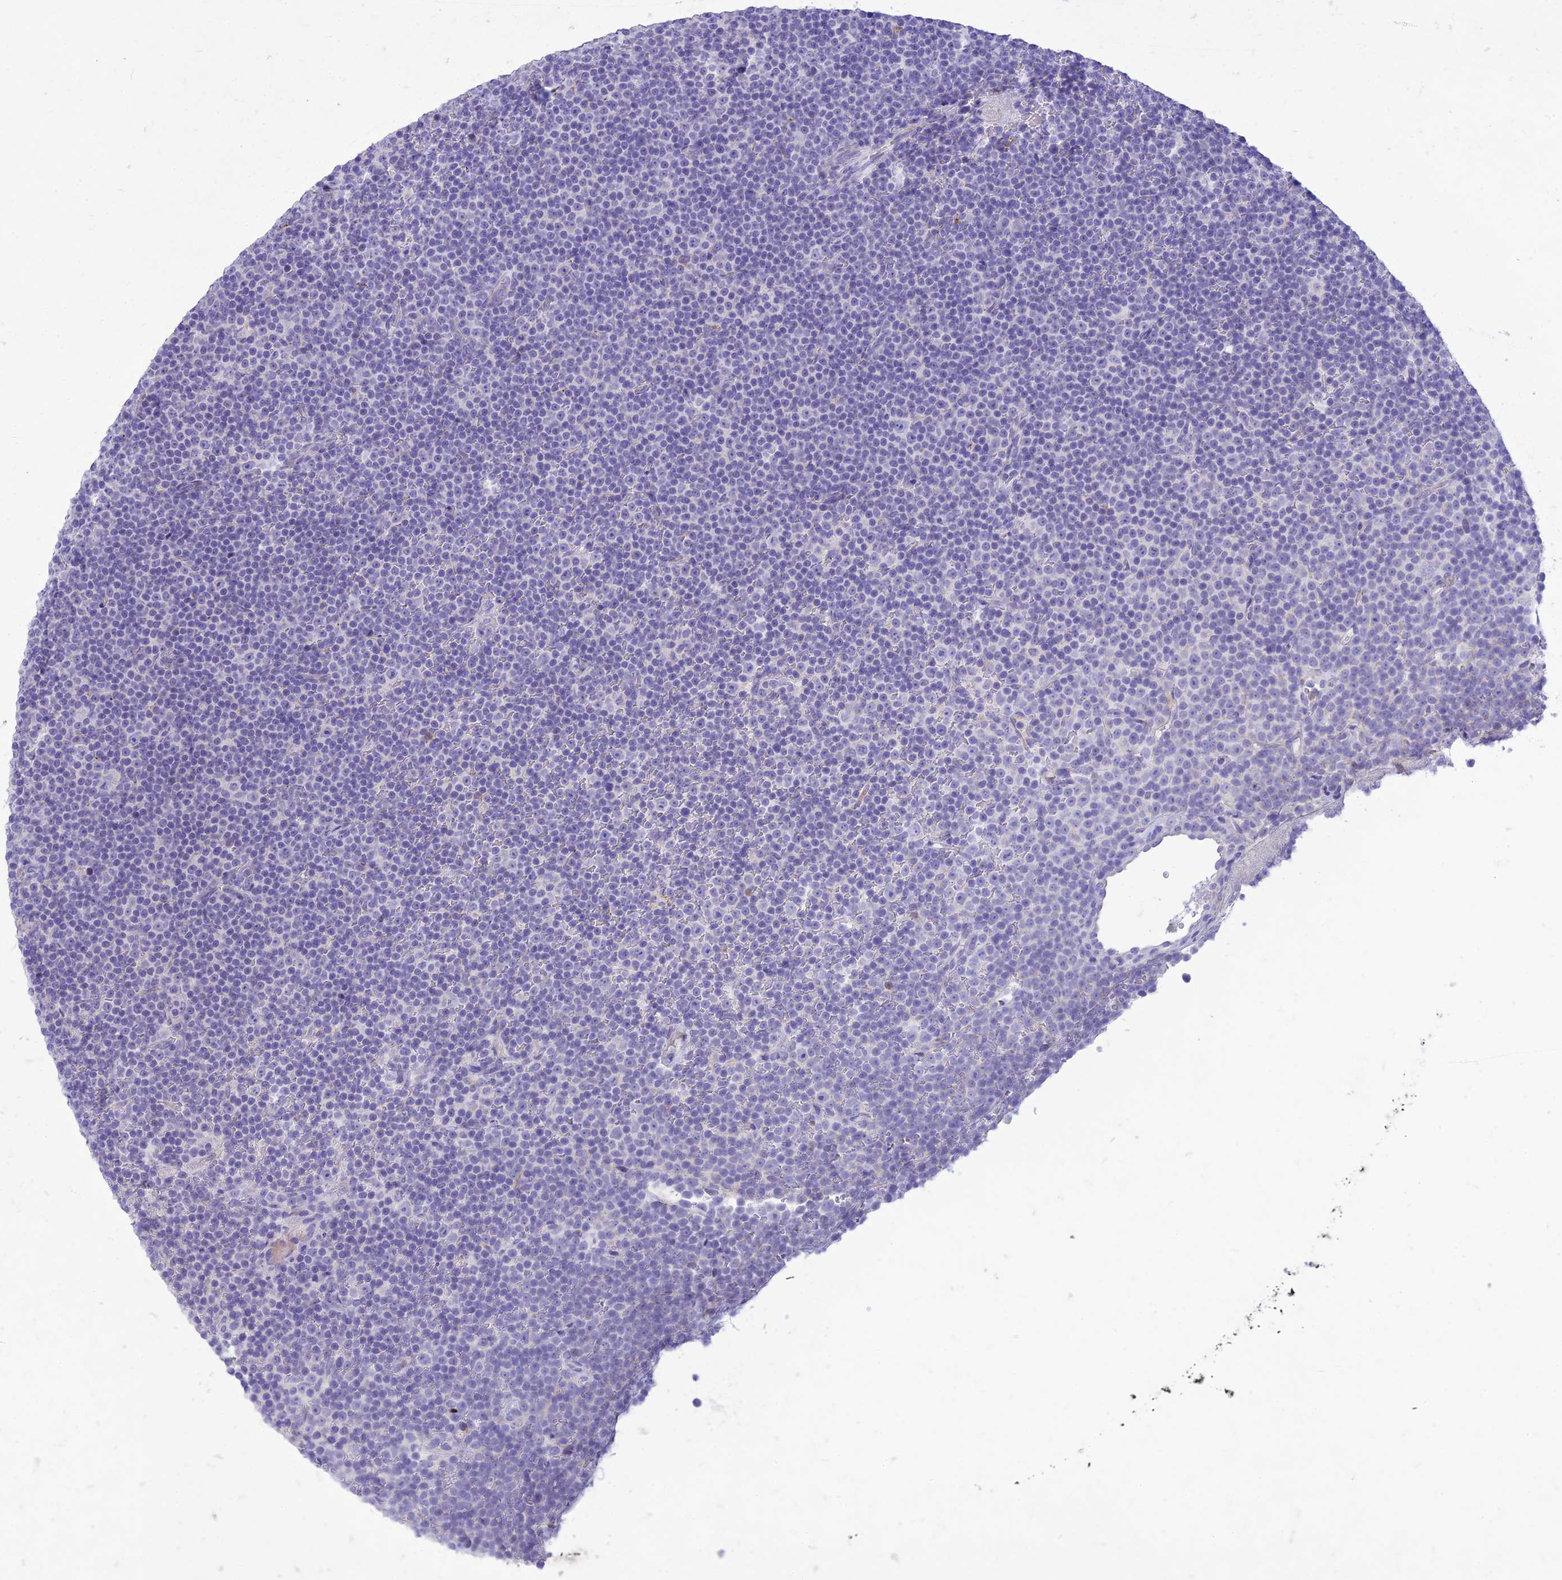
{"staining": {"intensity": "negative", "quantity": "none", "location": "none"}, "tissue": "lymphoma", "cell_type": "Tumor cells", "image_type": "cancer", "snomed": [{"axis": "morphology", "description": "Malignant lymphoma, non-Hodgkin's type, Low grade"}, {"axis": "topography", "description": "Lymph node"}], "caption": "Histopathology image shows no protein expression in tumor cells of low-grade malignant lymphoma, non-Hodgkin's type tissue.", "gene": "SLC13A5", "patient": {"sex": "female", "age": 67}}